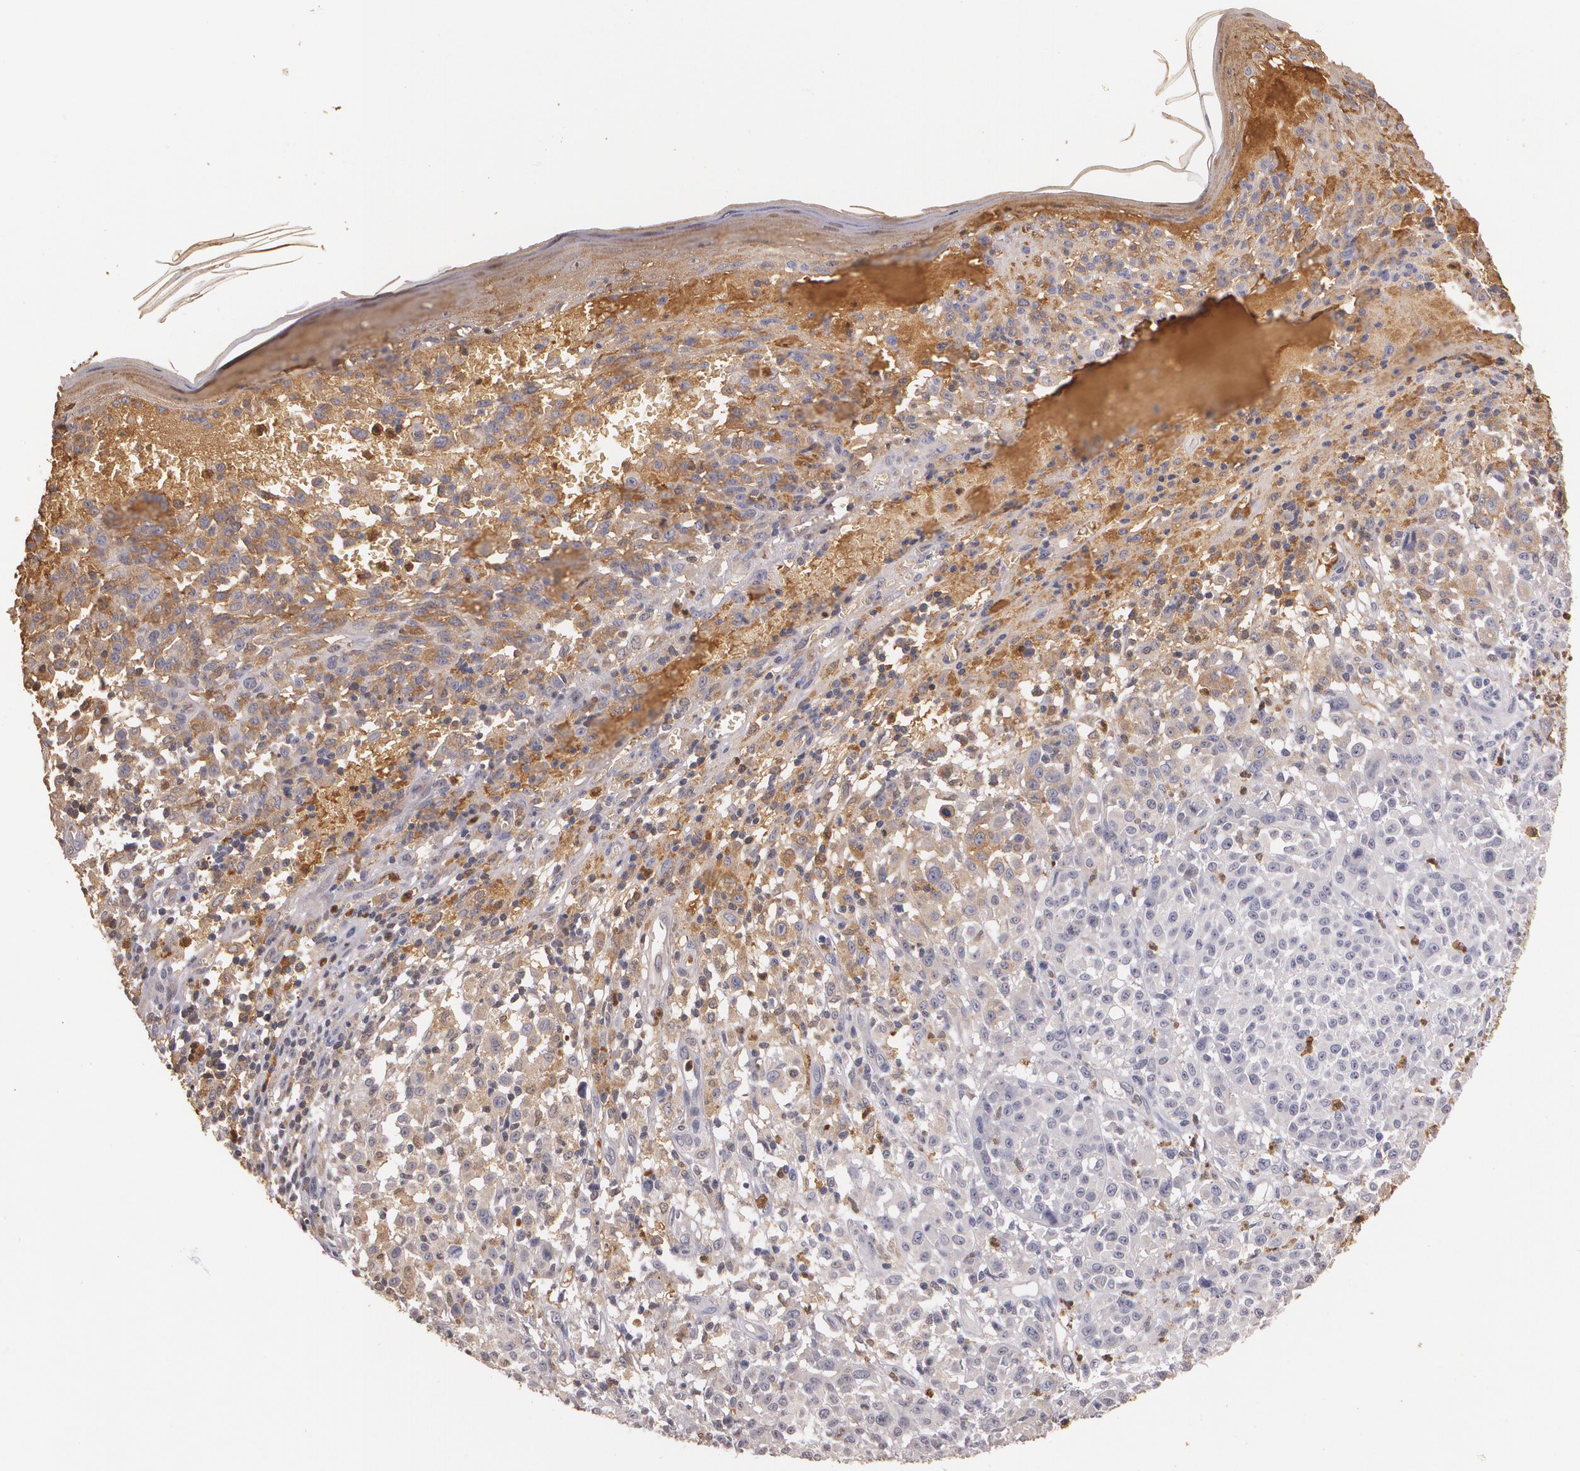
{"staining": {"intensity": "weak", "quantity": "<25%", "location": "cytoplasmic/membranous"}, "tissue": "melanoma", "cell_type": "Tumor cells", "image_type": "cancer", "snomed": [{"axis": "morphology", "description": "Malignant melanoma, NOS"}, {"axis": "topography", "description": "Skin"}], "caption": "This micrograph is of malignant melanoma stained with immunohistochemistry to label a protein in brown with the nuclei are counter-stained blue. There is no expression in tumor cells.", "gene": "PTS", "patient": {"sex": "female", "age": 49}}